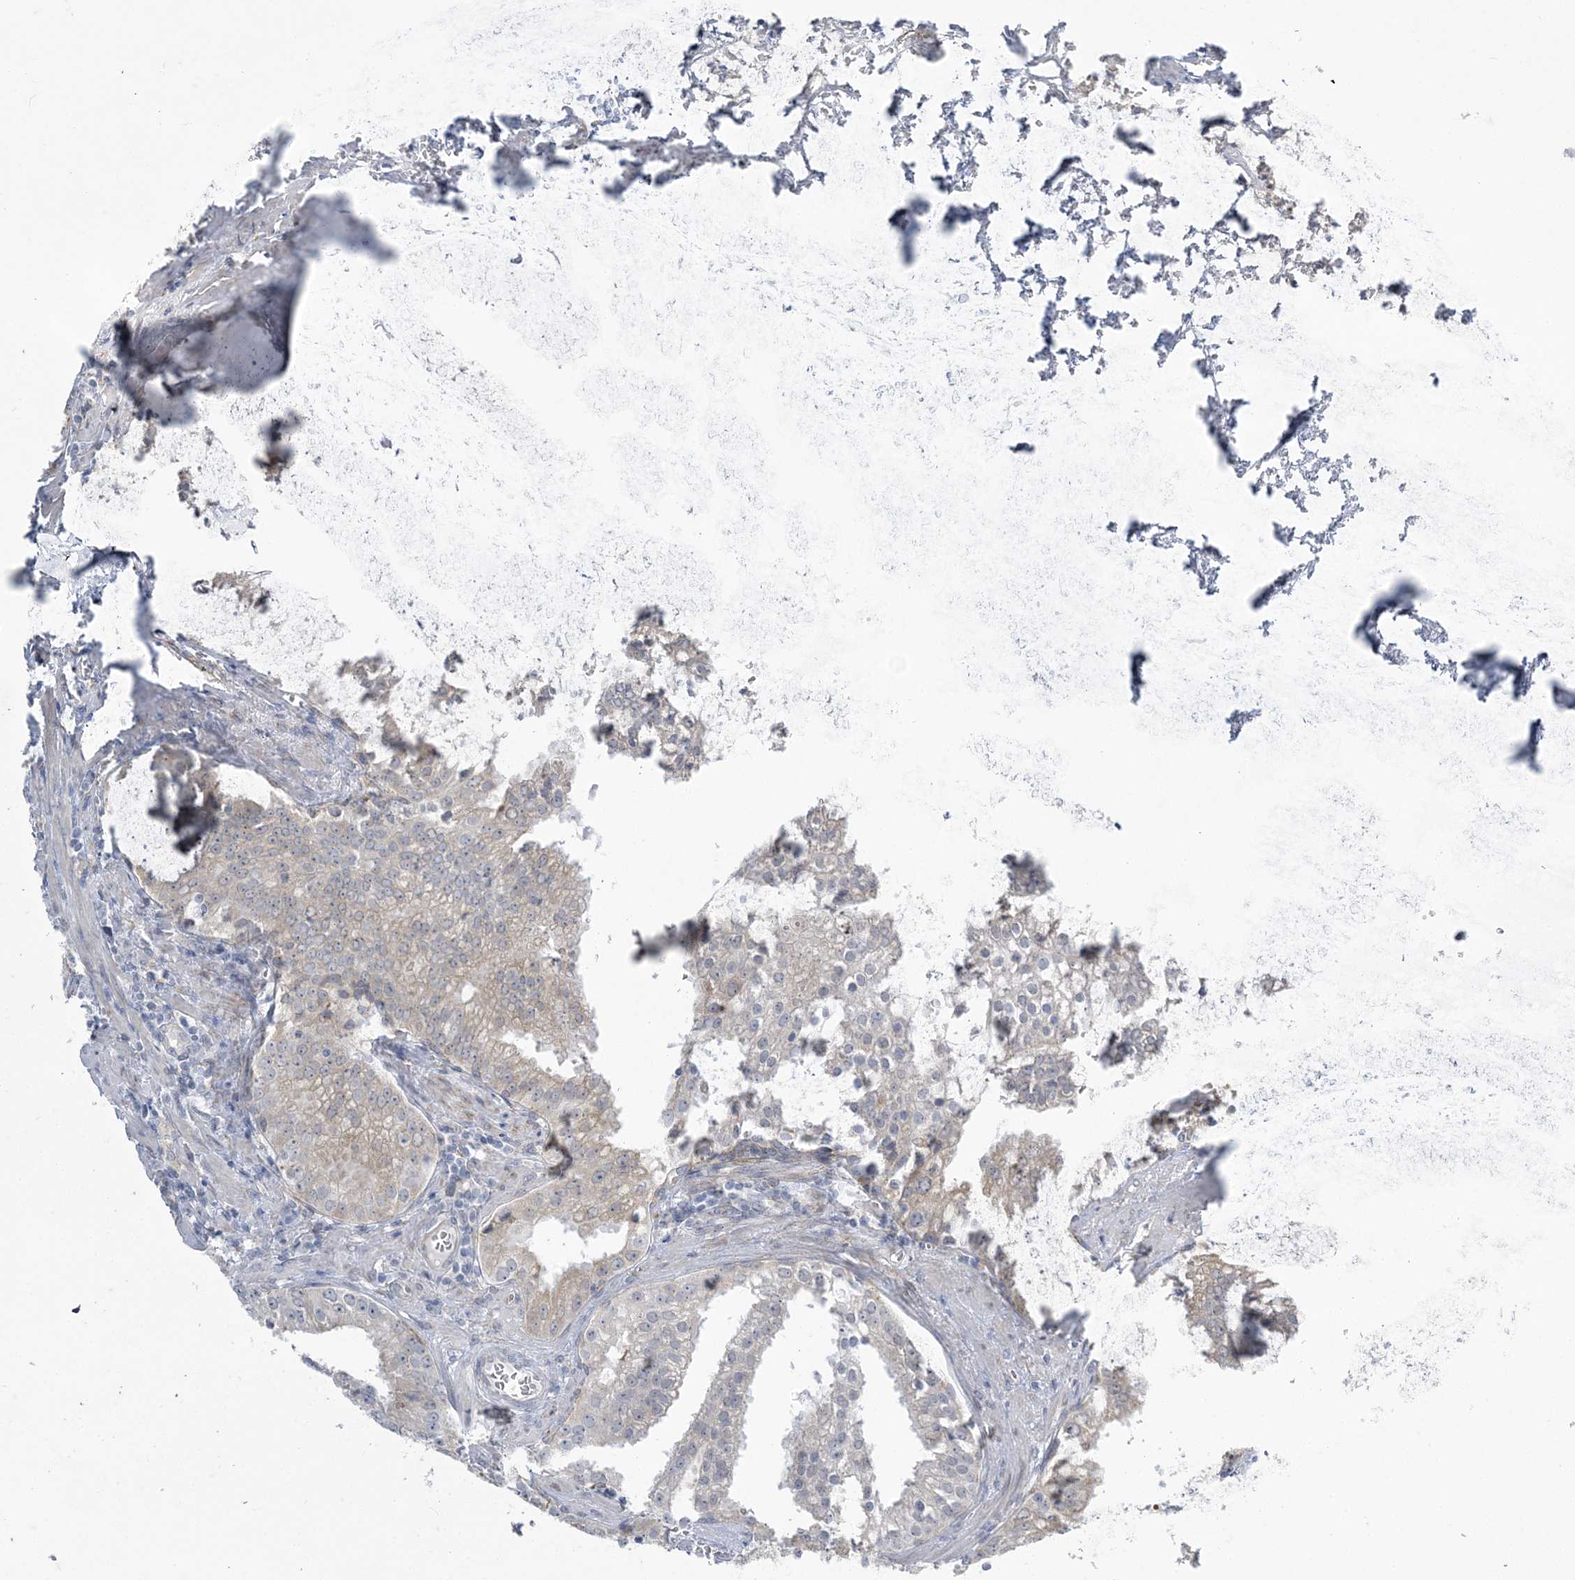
{"staining": {"intensity": "negative", "quantity": "none", "location": "none"}, "tissue": "prostate cancer", "cell_type": "Tumor cells", "image_type": "cancer", "snomed": [{"axis": "morphology", "description": "Adenocarcinoma, High grade"}, {"axis": "topography", "description": "Prostate"}], "caption": "Immunohistochemistry (IHC) of prostate cancer (high-grade adenocarcinoma) demonstrates no staining in tumor cells.", "gene": "ZC3H6", "patient": {"sex": "male", "age": 68}}